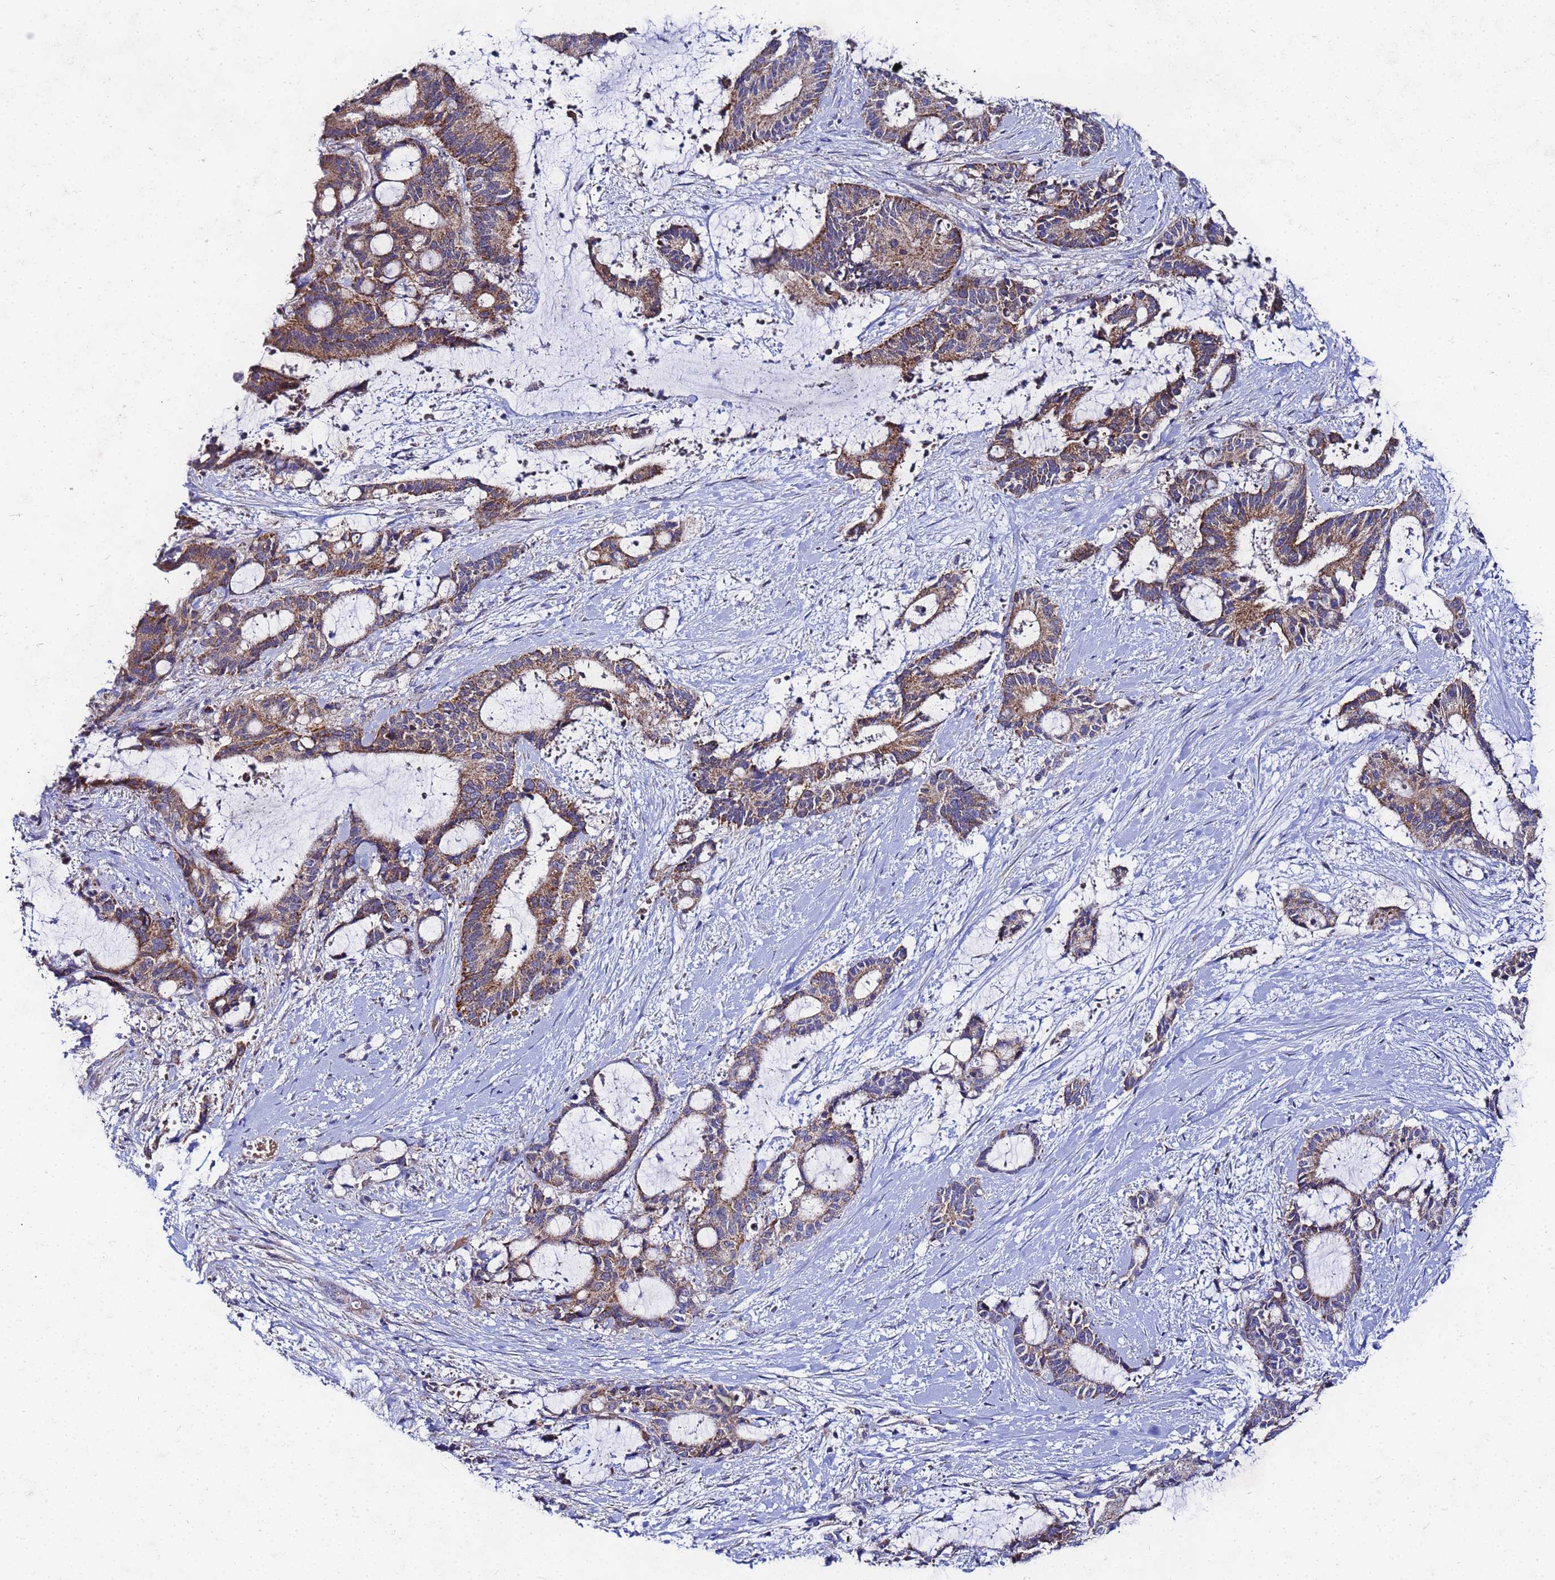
{"staining": {"intensity": "moderate", "quantity": ">75%", "location": "cytoplasmic/membranous"}, "tissue": "liver cancer", "cell_type": "Tumor cells", "image_type": "cancer", "snomed": [{"axis": "morphology", "description": "Normal tissue, NOS"}, {"axis": "morphology", "description": "Cholangiocarcinoma"}, {"axis": "topography", "description": "Liver"}, {"axis": "topography", "description": "Peripheral nerve tissue"}], "caption": "Tumor cells demonstrate medium levels of moderate cytoplasmic/membranous positivity in about >75% of cells in liver cancer (cholangiocarcinoma). (IHC, brightfield microscopy, high magnification).", "gene": "FAHD2A", "patient": {"sex": "female", "age": 73}}